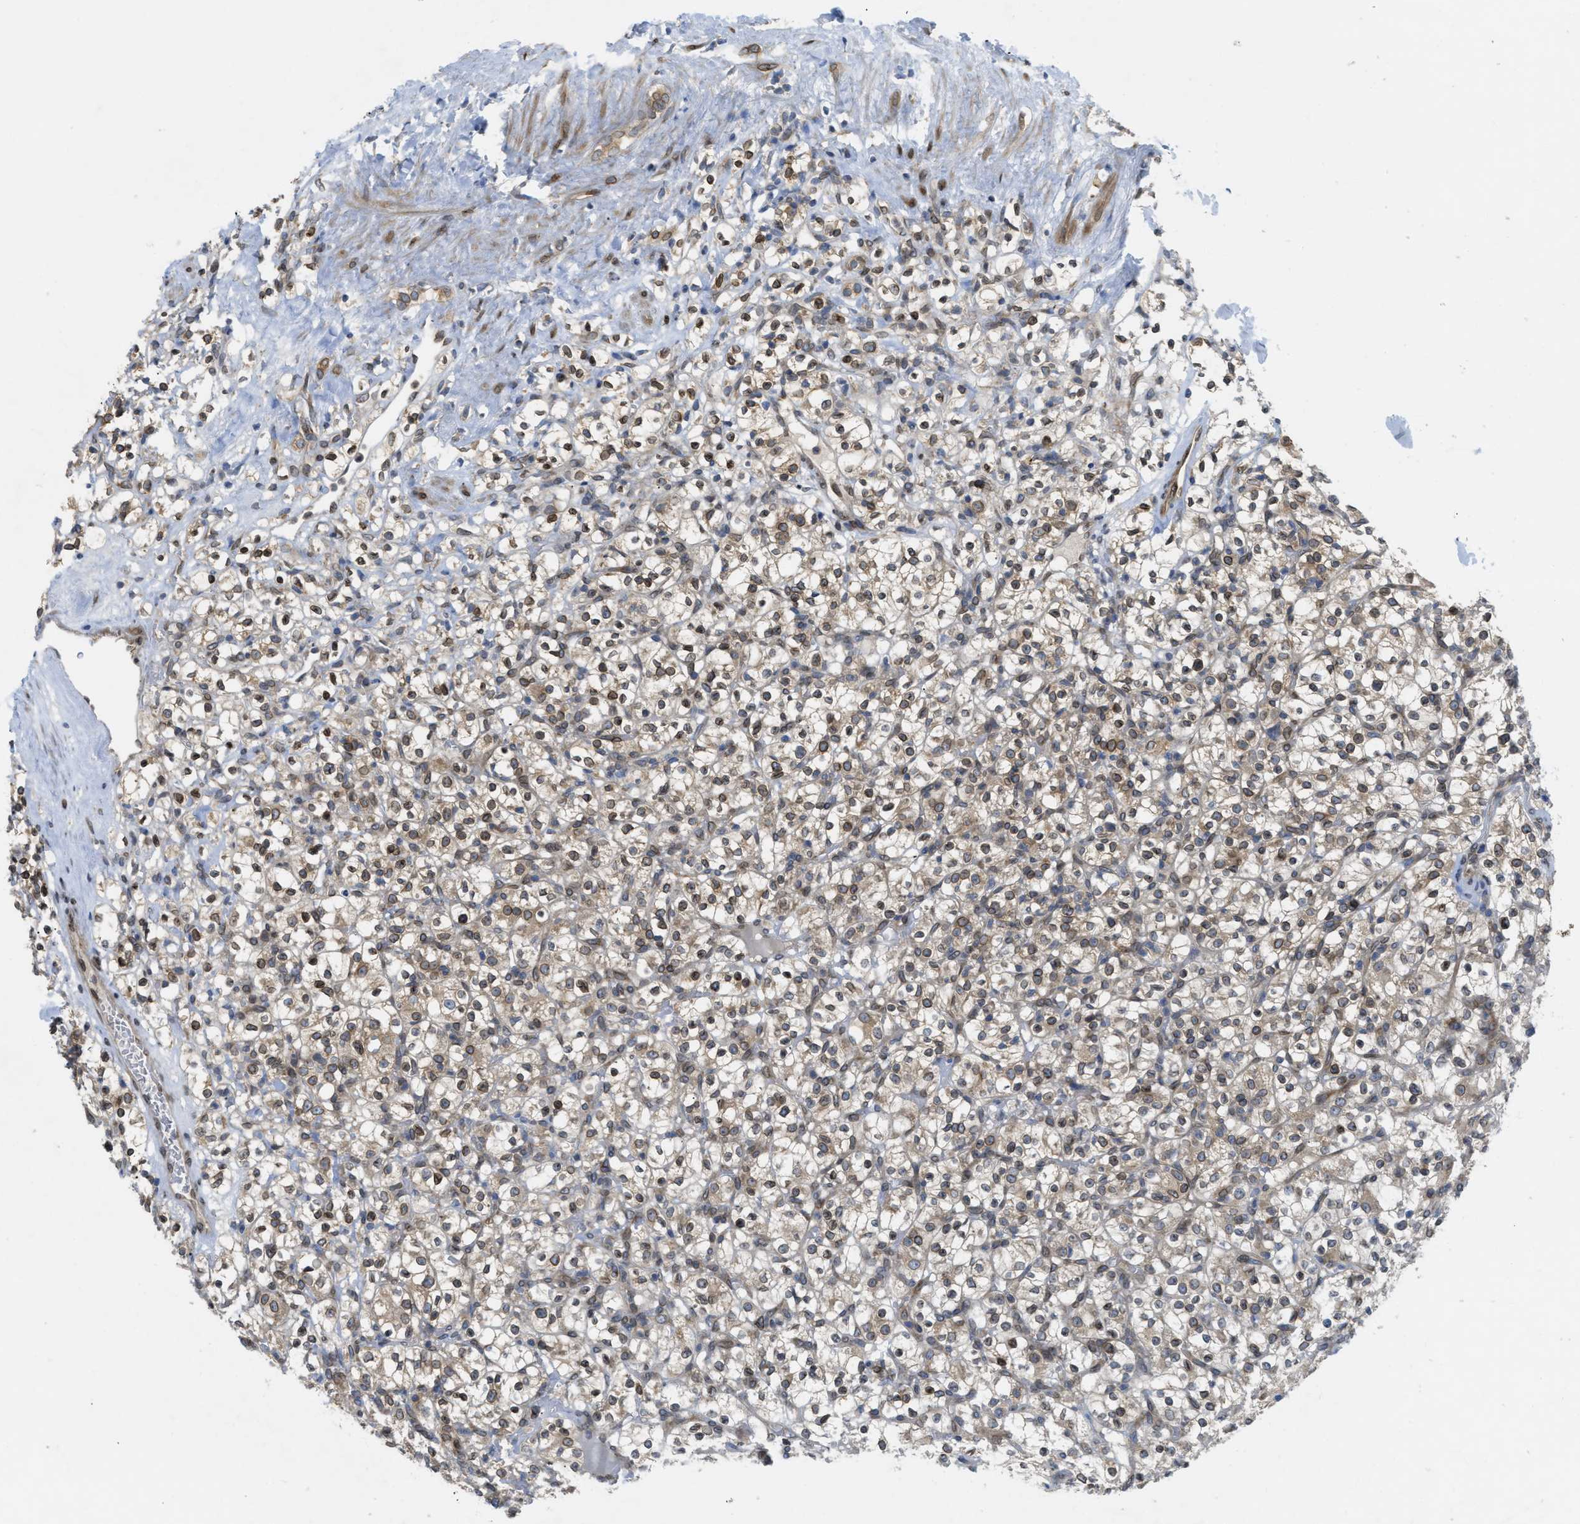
{"staining": {"intensity": "moderate", "quantity": ">75%", "location": "cytoplasmic/membranous,nuclear"}, "tissue": "renal cancer", "cell_type": "Tumor cells", "image_type": "cancer", "snomed": [{"axis": "morphology", "description": "Normal tissue, NOS"}, {"axis": "morphology", "description": "Adenocarcinoma, NOS"}, {"axis": "topography", "description": "Kidney"}], "caption": "Renal cancer was stained to show a protein in brown. There is medium levels of moderate cytoplasmic/membranous and nuclear expression in about >75% of tumor cells.", "gene": "EIF2AK3", "patient": {"sex": "female", "age": 72}}